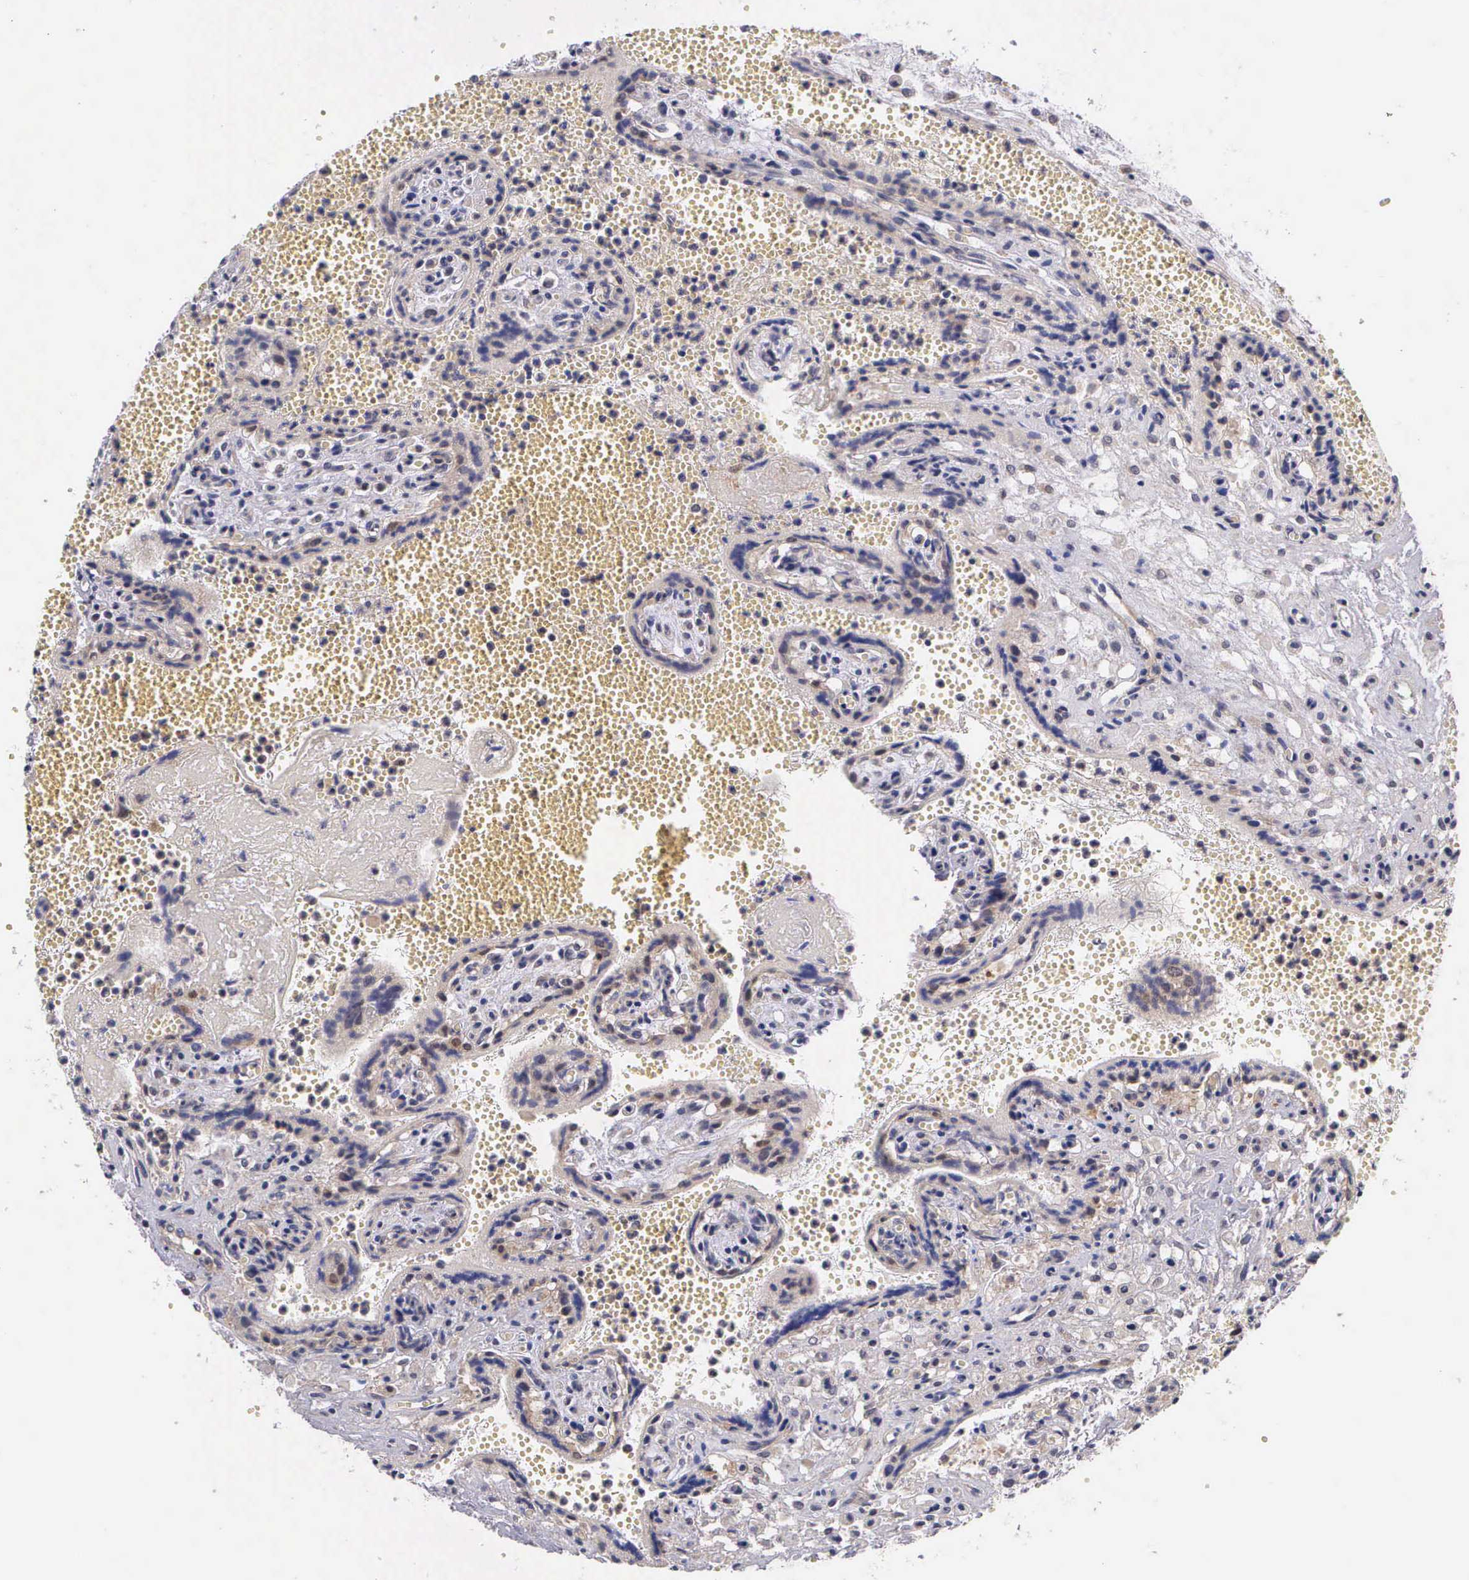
{"staining": {"intensity": "strong", "quantity": ">75%", "location": "cytoplasmic/membranous"}, "tissue": "placenta", "cell_type": "Decidual cells", "image_type": "normal", "snomed": [{"axis": "morphology", "description": "Normal tissue, NOS"}, {"axis": "topography", "description": "Placenta"}], "caption": "The image reveals immunohistochemical staining of benign placenta. There is strong cytoplasmic/membranous positivity is present in about >75% of decidual cells. The protein of interest is stained brown, and the nuclei are stained in blue (DAB IHC with brightfield microscopy, high magnification).", "gene": "IGBP1P2", "patient": {"sex": "female", "age": 40}}